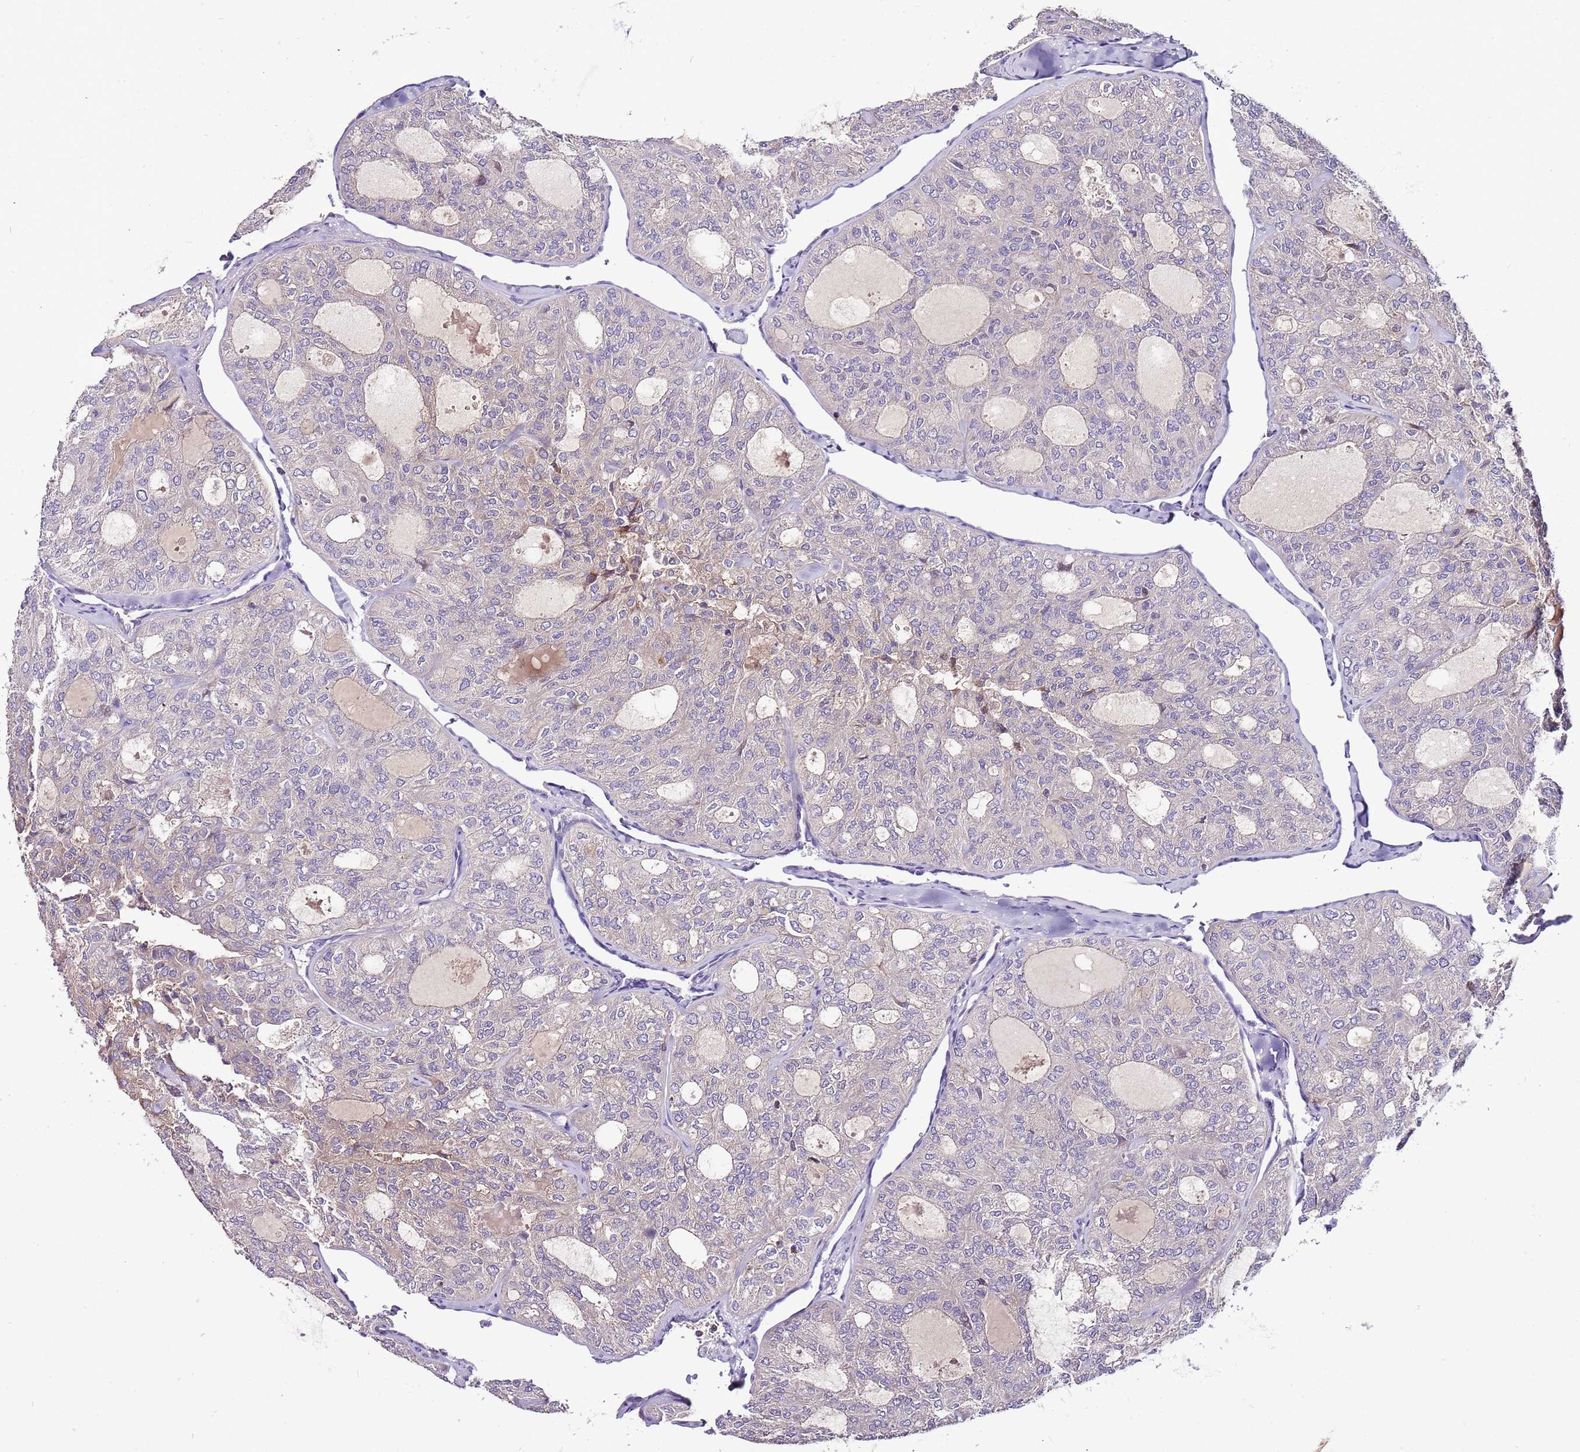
{"staining": {"intensity": "negative", "quantity": "none", "location": "none"}, "tissue": "thyroid cancer", "cell_type": "Tumor cells", "image_type": "cancer", "snomed": [{"axis": "morphology", "description": "Follicular adenoma carcinoma, NOS"}, {"axis": "topography", "description": "Thyroid gland"}], "caption": "Immunohistochemical staining of thyroid cancer displays no significant expression in tumor cells.", "gene": "IGIP", "patient": {"sex": "male", "age": 75}}